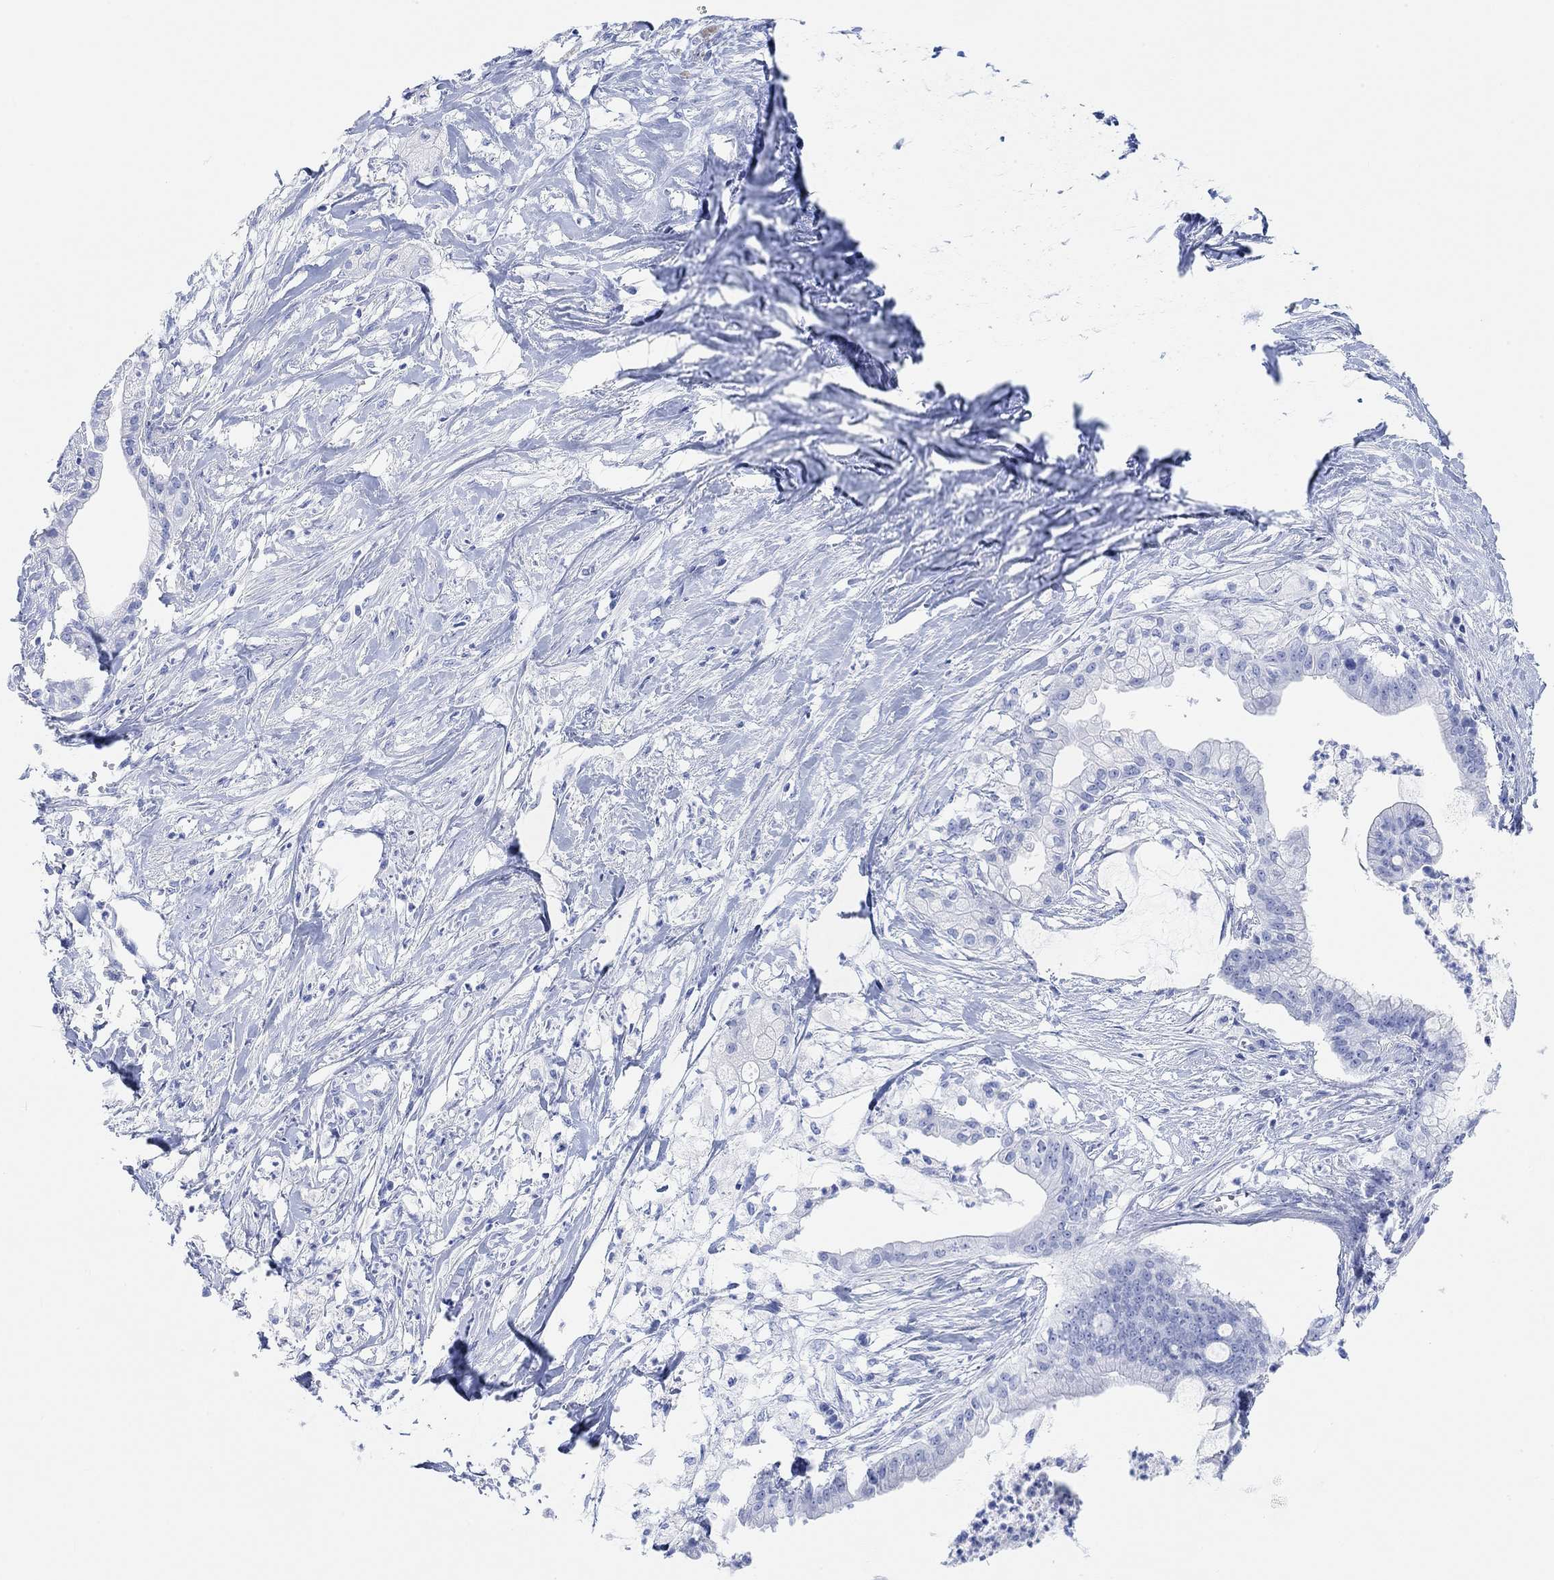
{"staining": {"intensity": "negative", "quantity": "none", "location": "none"}, "tissue": "pancreatic cancer", "cell_type": "Tumor cells", "image_type": "cancer", "snomed": [{"axis": "morphology", "description": "Normal tissue, NOS"}, {"axis": "morphology", "description": "Adenocarcinoma, NOS"}, {"axis": "topography", "description": "Pancreas"}], "caption": "This is an immunohistochemistry micrograph of adenocarcinoma (pancreatic). There is no positivity in tumor cells.", "gene": "ANKRD33", "patient": {"sex": "female", "age": 58}}